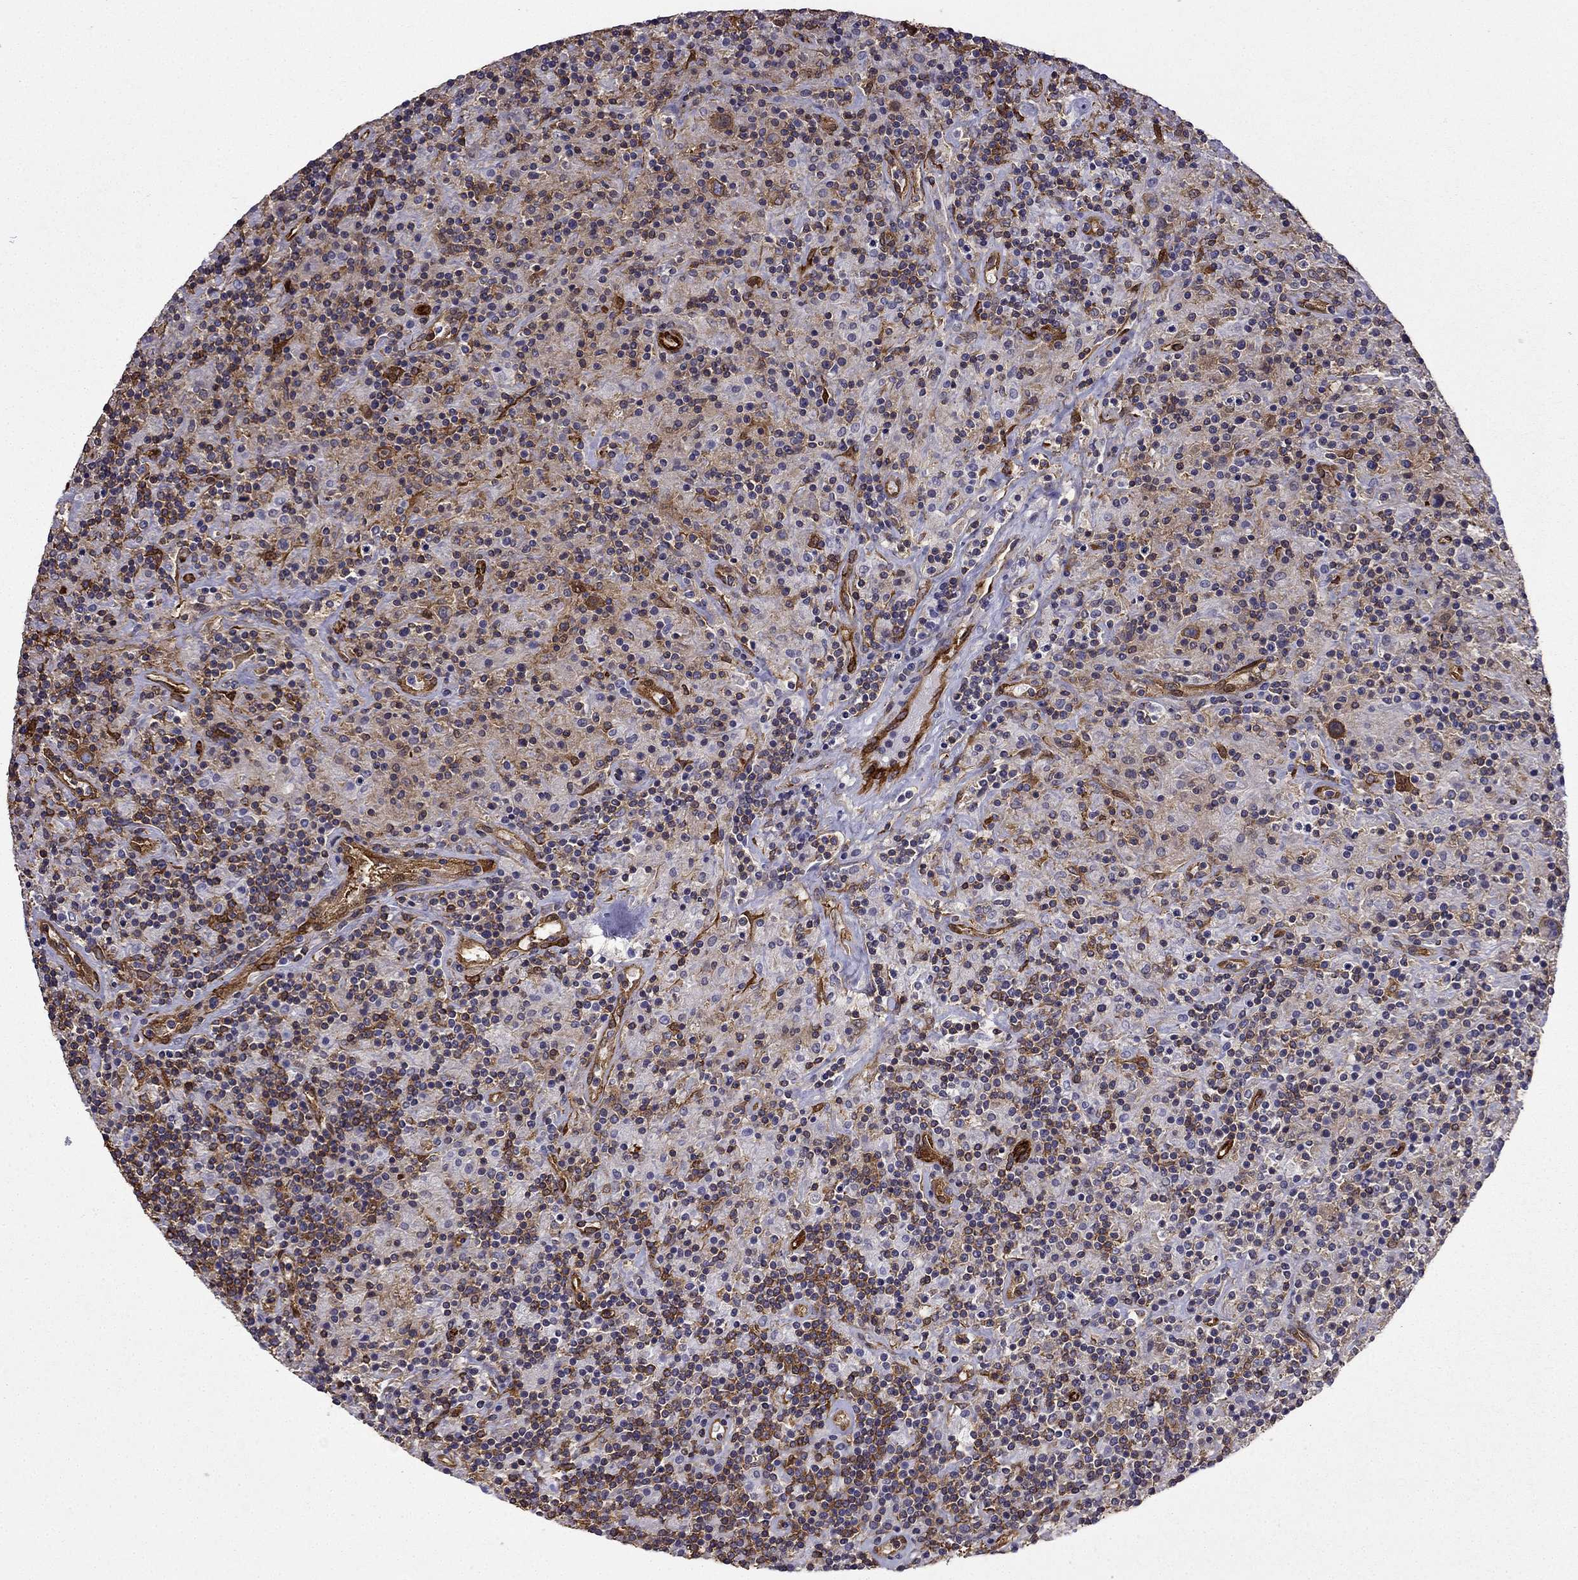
{"staining": {"intensity": "moderate", "quantity": ">75%", "location": "cytoplasmic/membranous"}, "tissue": "lymphoma", "cell_type": "Tumor cells", "image_type": "cancer", "snomed": [{"axis": "morphology", "description": "Hodgkin's disease, NOS"}, {"axis": "topography", "description": "Lymph node"}], "caption": "Protein staining of Hodgkin's disease tissue shows moderate cytoplasmic/membranous positivity in approximately >75% of tumor cells.", "gene": "MAP4", "patient": {"sex": "male", "age": 70}}